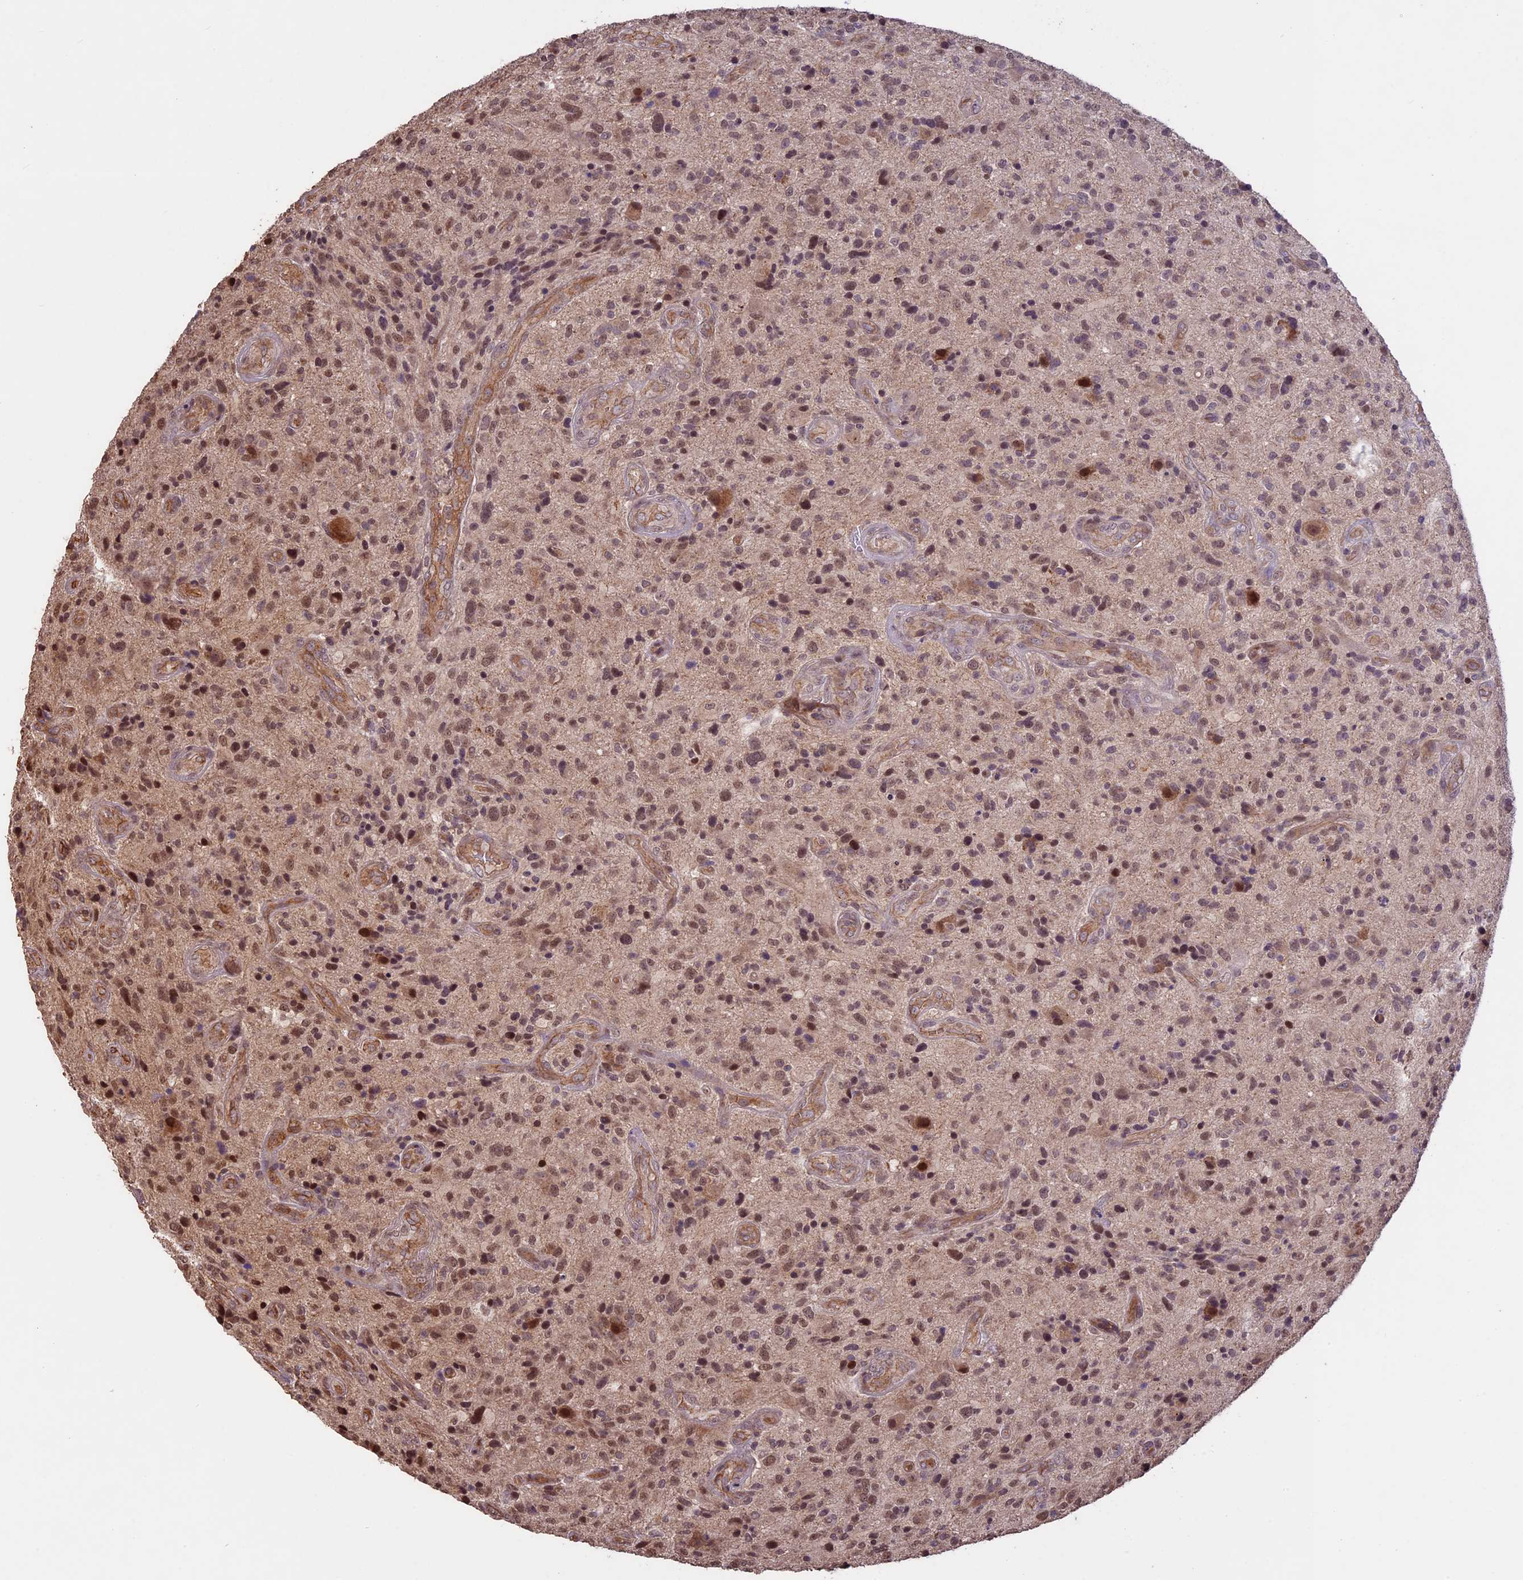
{"staining": {"intensity": "weak", "quantity": "25%-75%", "location": "nuclear"}, "tissue": "glioma", "cell_type": "Tumor cells", "image_type": "cancer", "snomed": [{"axis": "morphology", "description": "Glioma, malignant, High grade"}, {"axis": "topography", "description": "Brain"}], "caption": "Immunohistochemistry histopathology image of malignant glioma (high-grade) stained for a protein (brown), which shows low levels of weak nuclear staining in approximately 25%-75% of tumor cells.", "gene": "BCAS4", "patient": {"sex": "male", "age": 47}}